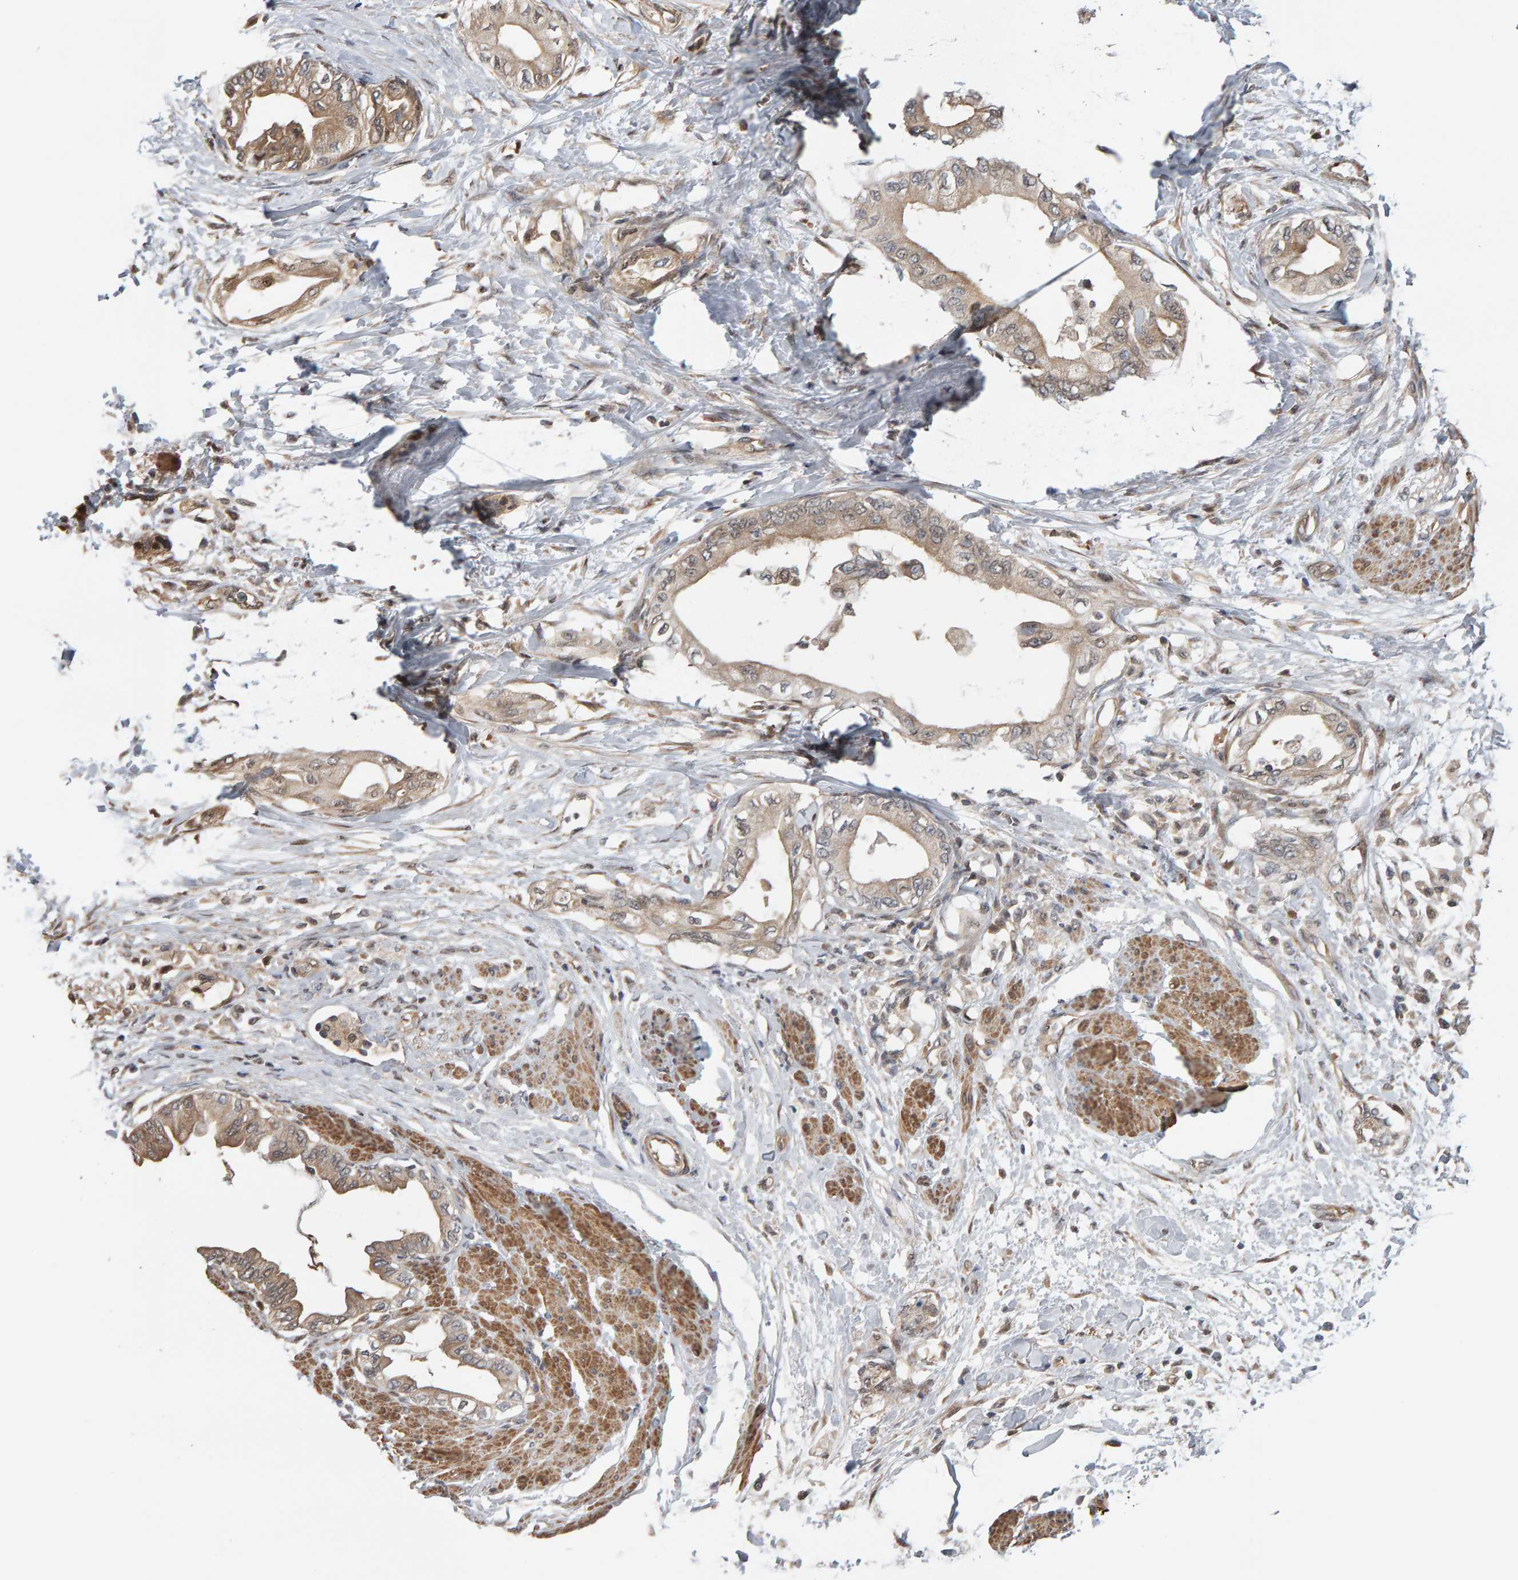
{"staining": {"intensity": "weak", "quantity": ">75%", "location": "cytoplasmic/membranous"}, "tissue": "pancreatic cancer", "cell_type": "Tumor cells", "image_type": "cancer", "snomed": [{"axis": "morphology", "description": "Normal tissue, NOS"}, {"axis": "morphology", "description": "Adenocarcinoma, NOS"}, {"axis": "topography", "description": "Pancreas"}, {"axis": "topography", "description": "Duodenum"}], "caption": "Weak cytoplasmic/membranous positivity is present in about >75% of tumor cells in pancreatic cancer.", "gene": "COASY", "patient": {"sex": "female", "age": 60}}